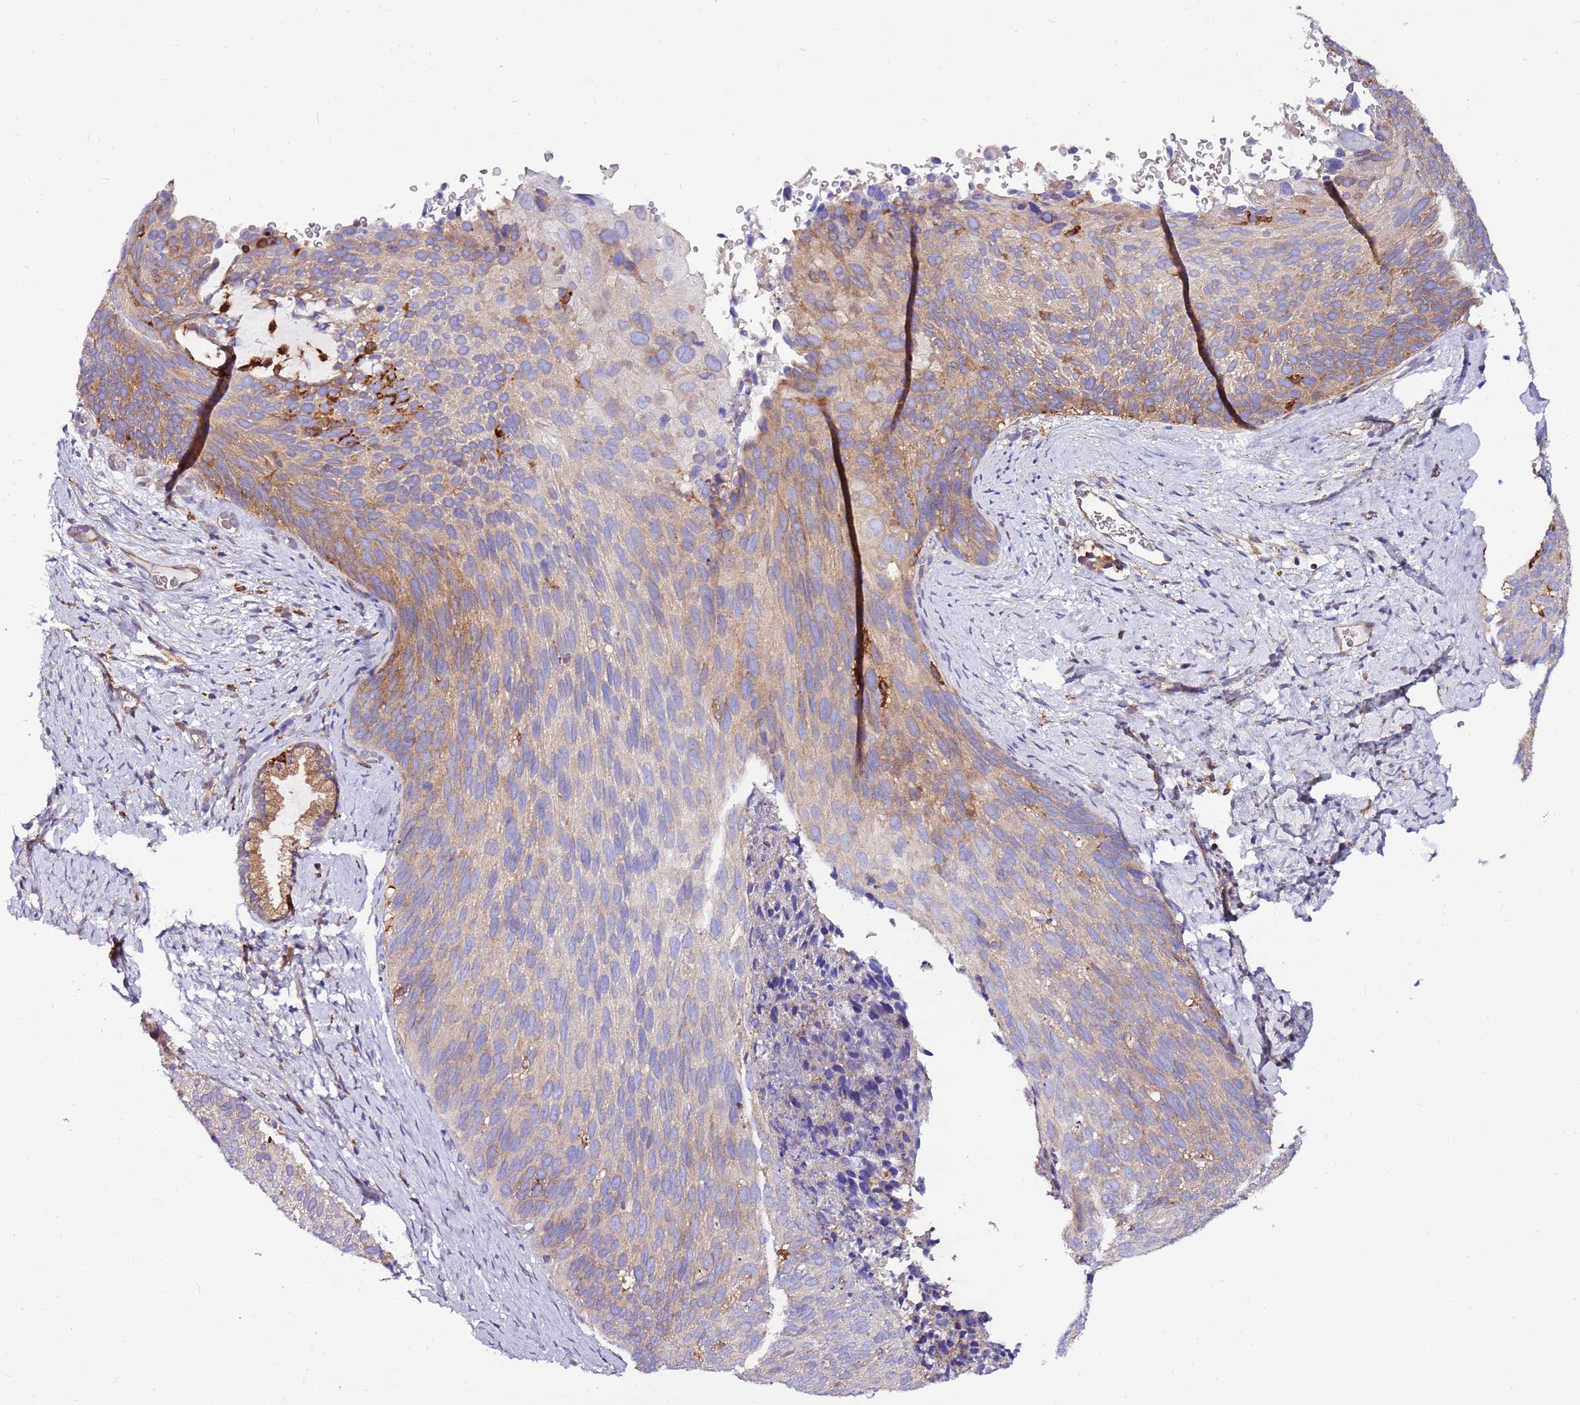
{"staining": {"intensity": "weak", "quantity": "25%-75%", "location": "cytoplasmic/membranous"}, "tissue": "cervical cancer", "cell_type": "Tumor cells", "image_type": "cancer", "snomed": [{"axis": "morphology", "description": "Squamous cell carcinoma, NOS"}, {"axis": "topography", "description": "Cervix"}], "caption": "A photomicrograph of cervical cancer stained for a protein displays weak cytoplasmic/membranous brown staining in tumor cells.", "gene": "ATXN2L", "patient": {"sex": "female", "age": 80}}